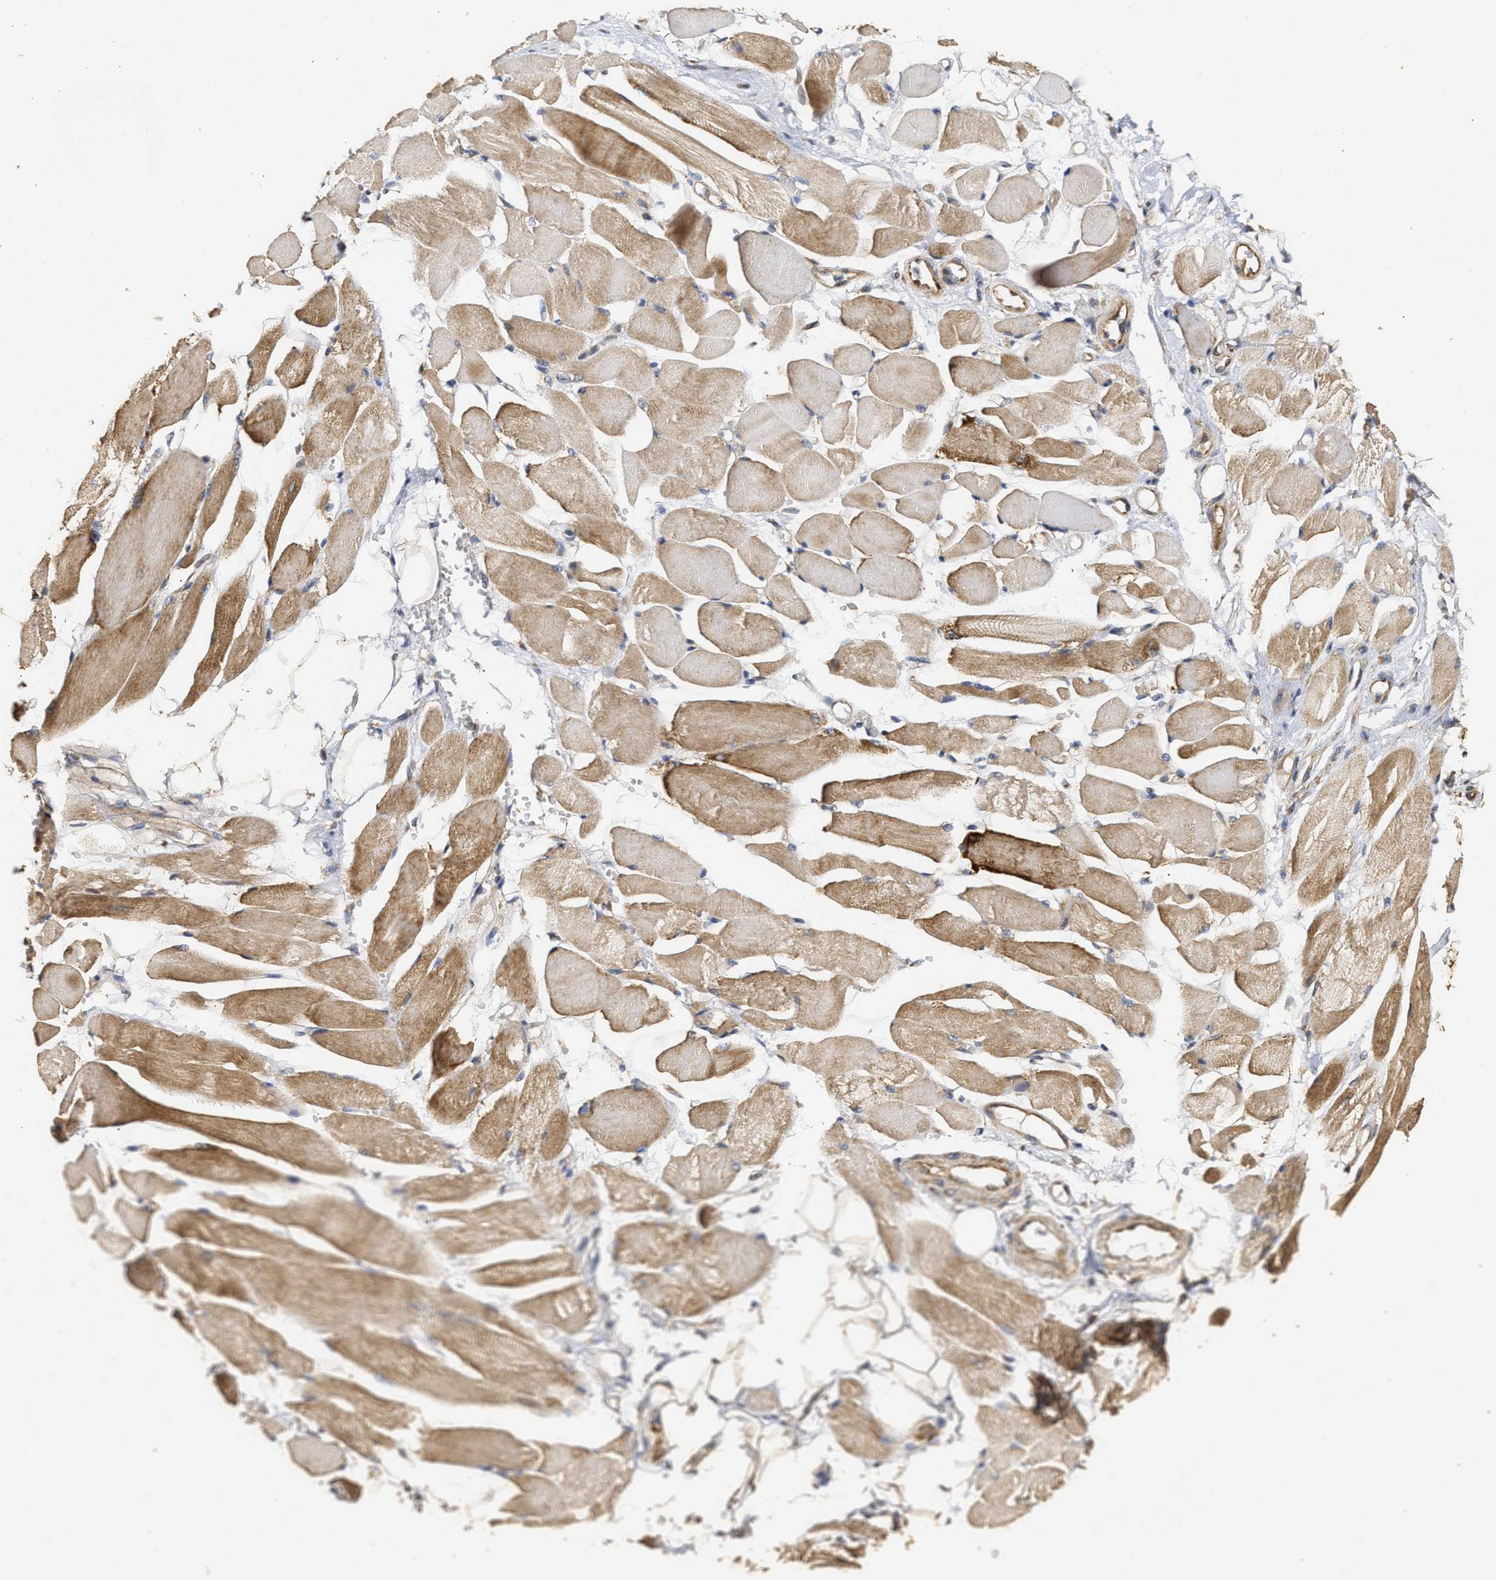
{"staining": {"intensity": "moderate", "quantity": ">75%", "location": "cytoplasmic/membranous"}, "tissue": "skeletal muscle", "cell_type": "Myocytes", "image_type": "normal", "snomed": [{"axis": "morphology", "description": "Normal tissue, NOS"}, {"axis": "topography", "description": "Skeletal muscle"}, {"axis": "topography", "description": "Peripheral nerve tissue"}], "caption": "The micrograph demonstrates staining of unremarkable skeletal muscle, revealing moderate cytoplasmic/membranous protein staining (brown color) within myocytes. Nuclei are stained in blue.", "gene": "NAV1", "patient": {"sex": "female", "age": 84}}